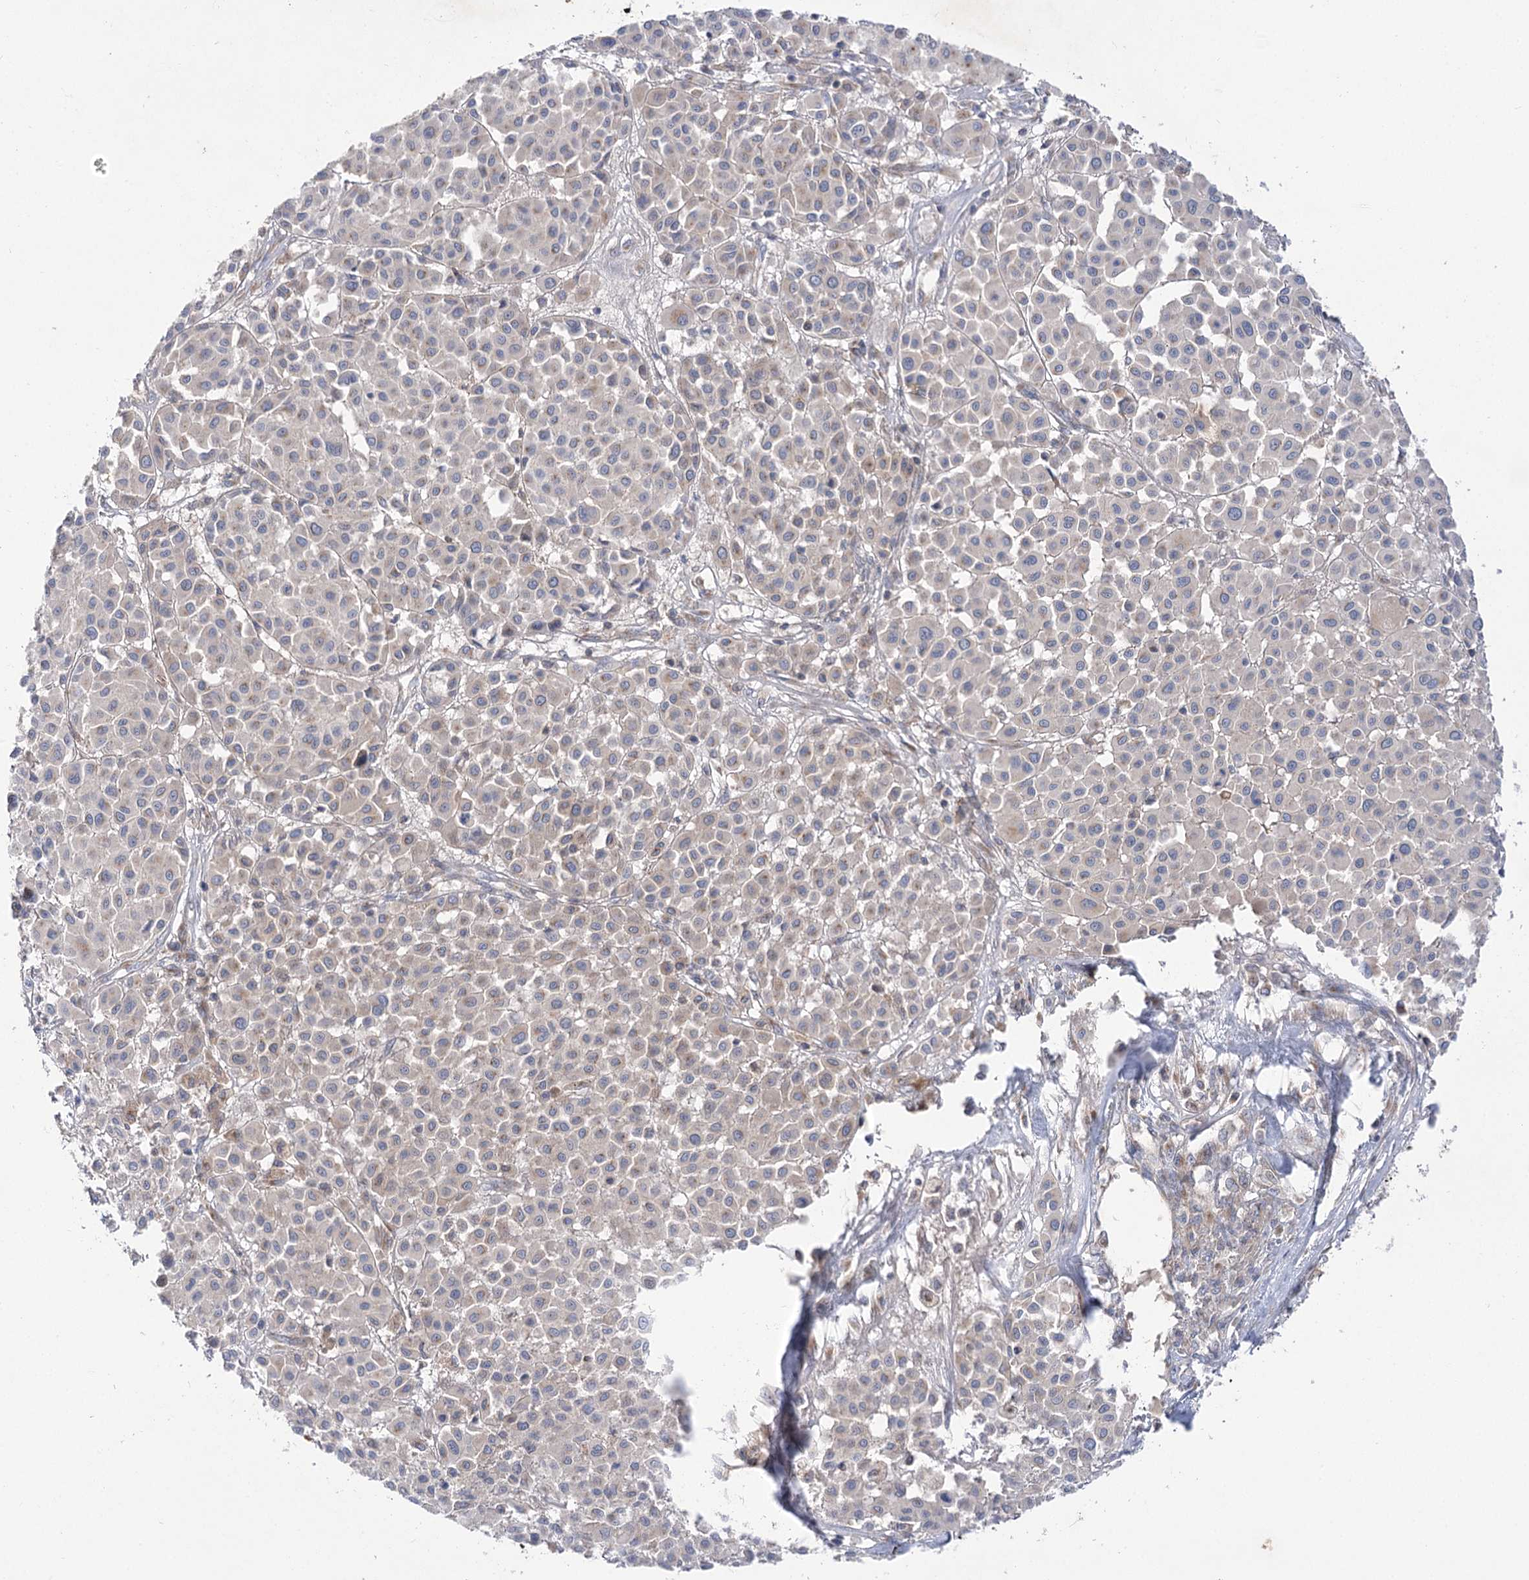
{"staining": {"intensity": "negative", "quantity": "none", "location": "none"}, "tissue": "melanoma", "cell_type": "Tumor cells", "image_type": "cancer", "snomed": [{"axis": "morphology", "description": "Malignant melanoma, Metastatic site"}, {"axis": "topography", "description": "Soft tissue"}], "caption": "Immunohistochemistry (IHC) histopathology image of neoplastic tissue: malignant melanoma (metastatic site) stained with DAB shows no significant protein positivity in tumor cells.", "gene": "GBF1", "patient": {"sex": "male", "age": 41}}